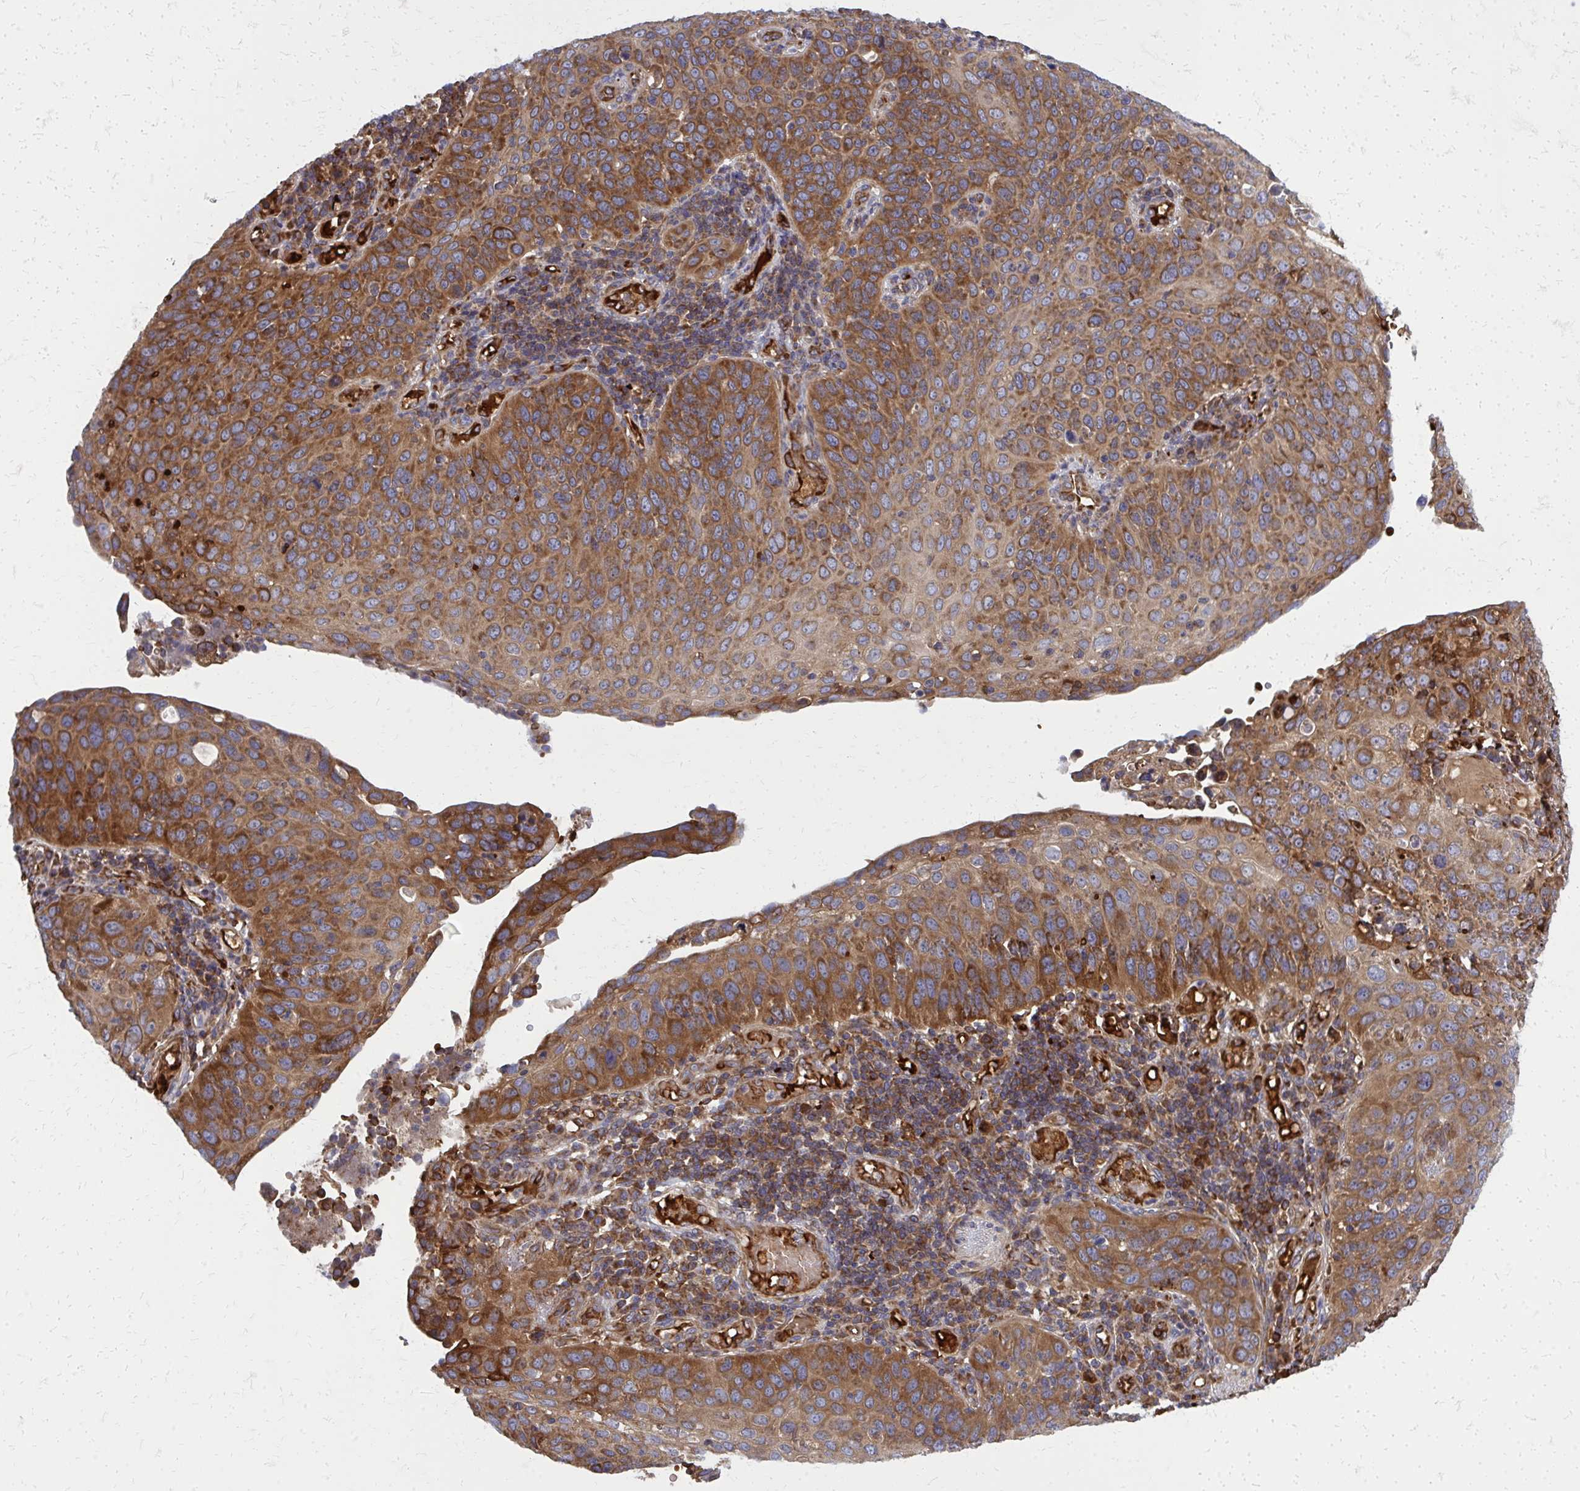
{"staining": {"intensity": "strong", "quantity": ">75%", "location": "cytoplasmic/membranous"}, "tissue": "cervical cancer", "cell_type": "Tumor cells", "image_type": "cancer", "snomed": [{"axis": "morphology", "description": "Squamous cell carcinoma, NOS"}, {"axis": "topography", "description": "Cervix"}], "caption": "Immunohistochemical staining of cervical cancer (squamous cell carcinoma) demonstrates strong cytoplasmic/membranous protein expression in approximately >75% of tumor cells.", "gene": "PDK4", "patient": {"sex": "female", "age": 36}}